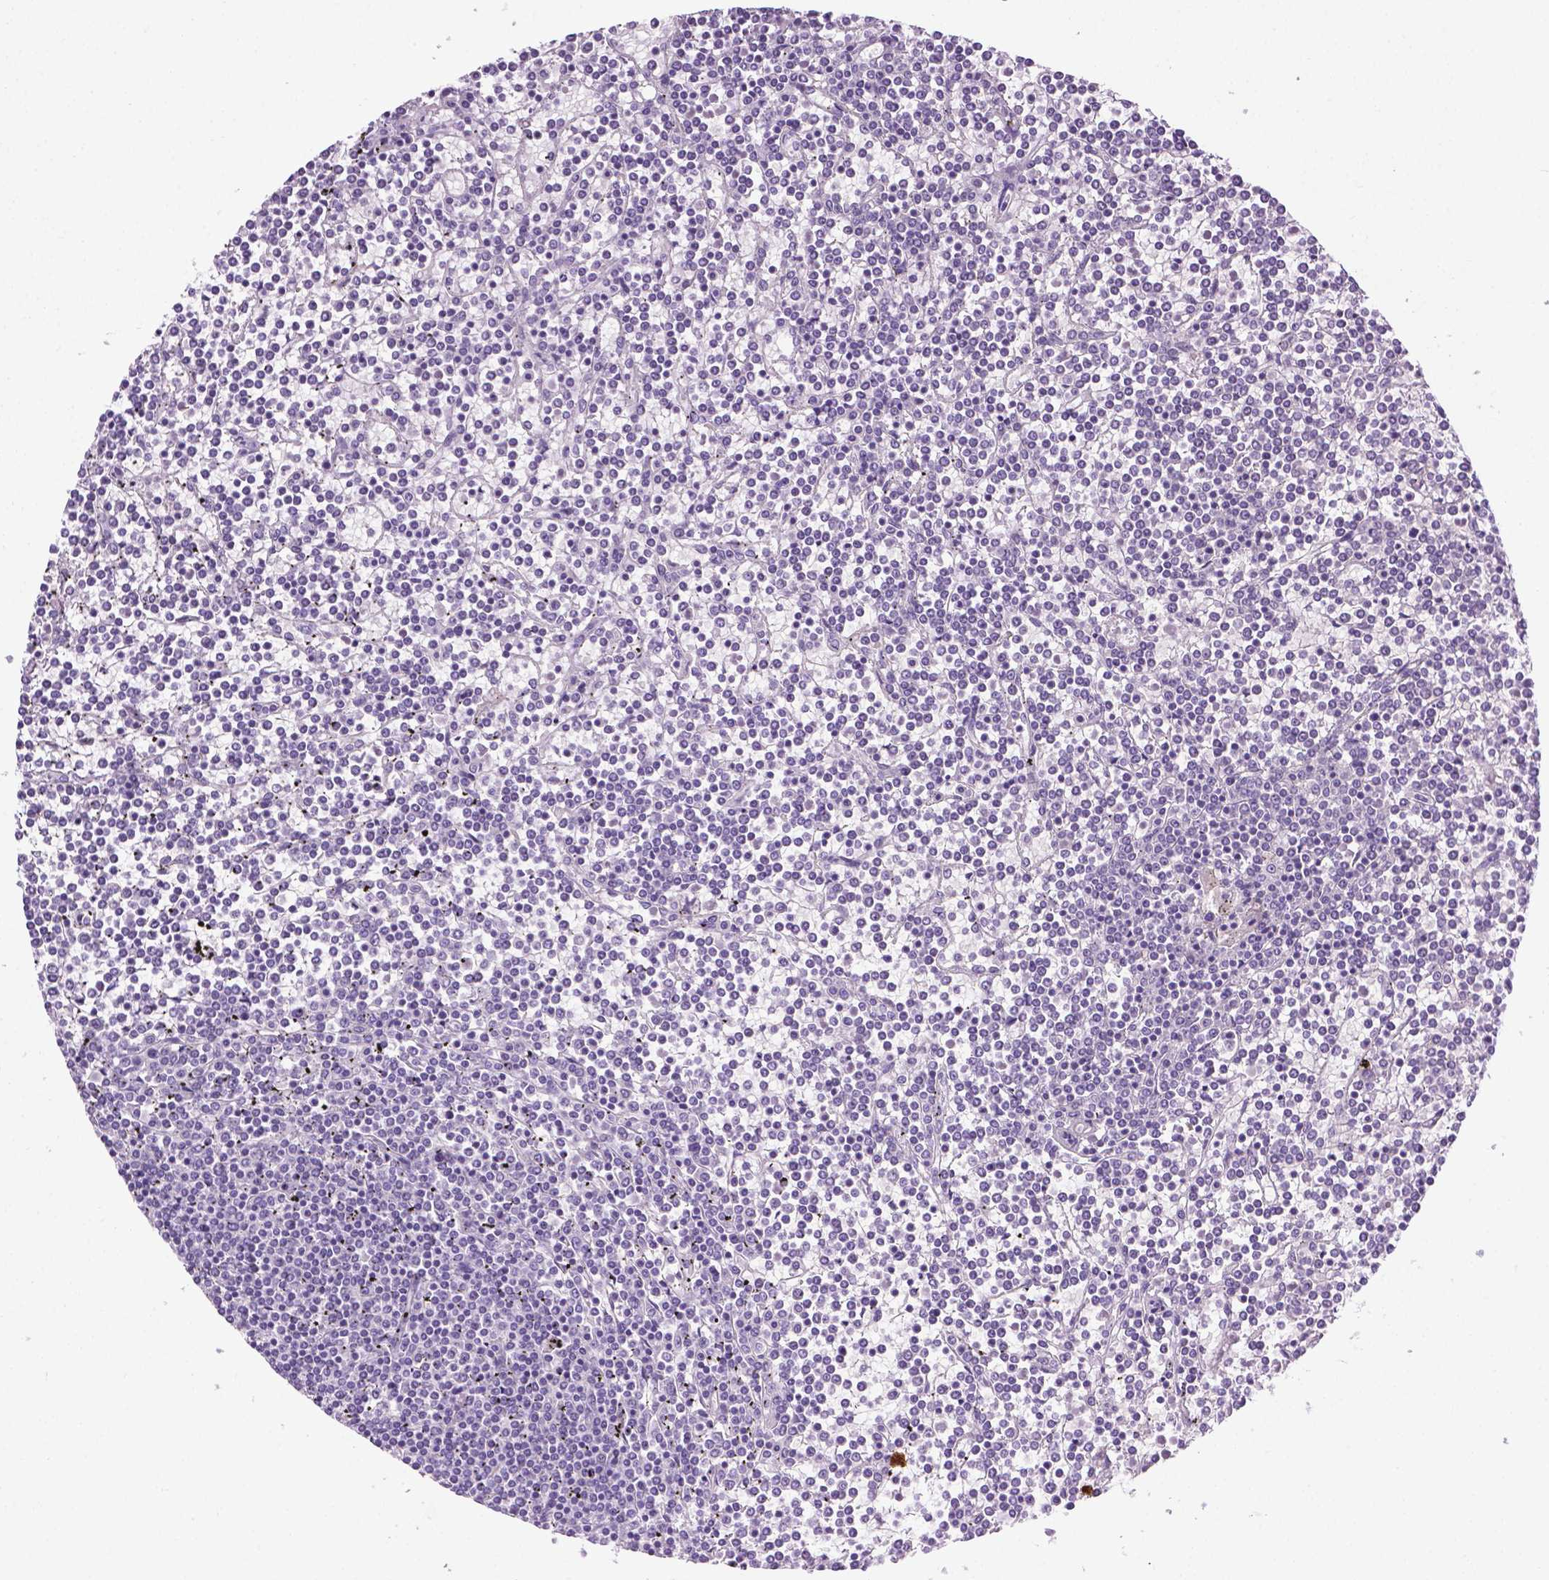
{"staining": {"intensity": "negative", "quantity": "none", "location": "none"}, "tissue": "lymphoma", "cell_type": "Tumor cells", "image_type": "cancer", "snomed": [{"axis": "morphology", "description": "Malignant lymphoma, non-Hodgkin's type, Low grade"}, {"axis": "topography", "description": "Spleen"}], "caption": "An immunohistochemistry (IHC) image of lymphoma is shown. There is no staining in tumor cells of lymphoma.", "gene": "SPECC1L", "patient": {"sex": "female", "age": 19}}